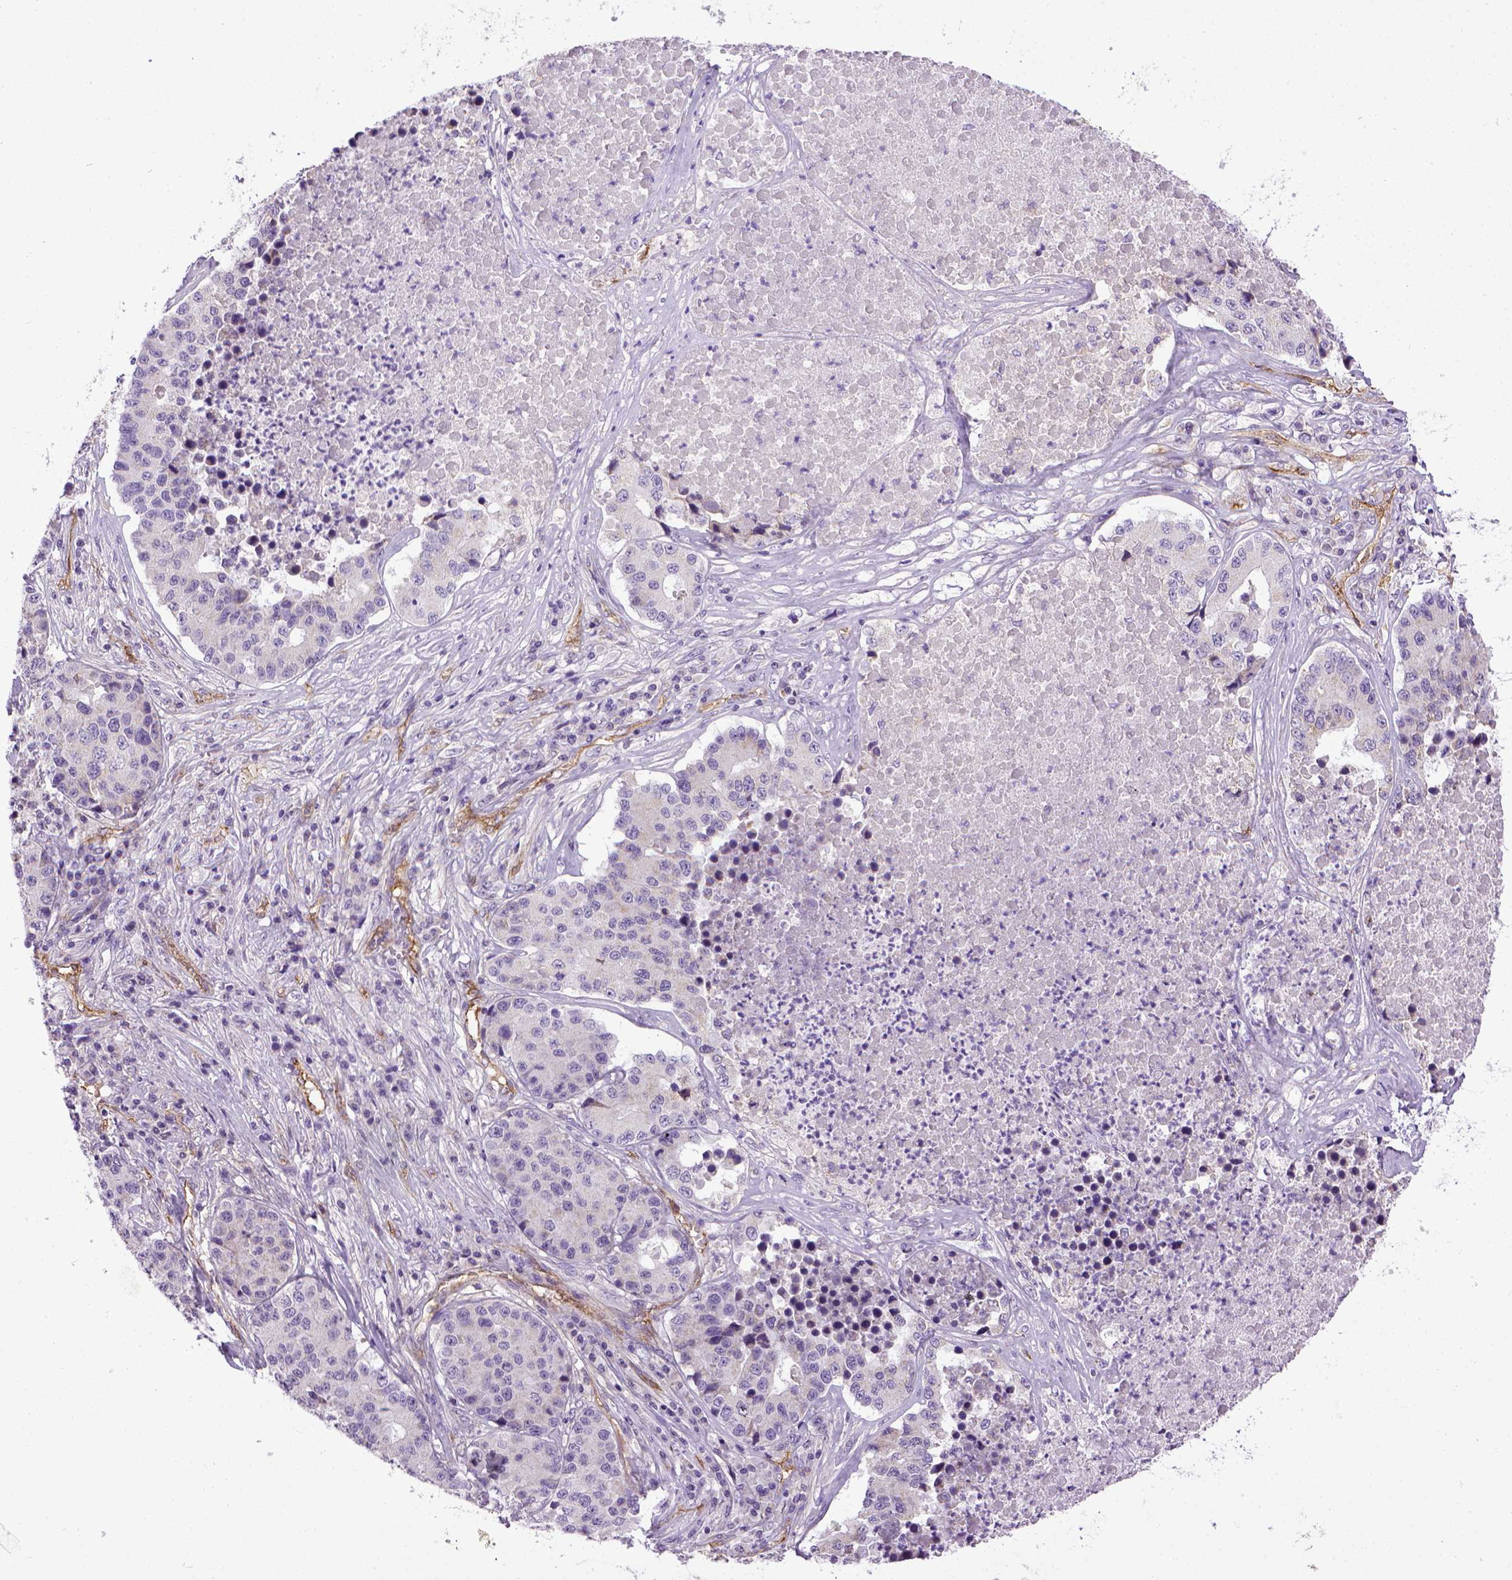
{"staining": {"intensity": "negative", "quantity": "none", "location": "none"}, "tissue": "stomach cancer", "cell_type": "Tumor cells", "image_type": "cancer", "snomed": [{"axis": "morphology", "description": "Adenocarcinoma, NOS"}, {"axis": "topography", "description": "Stomach"}], "caption": "The image demonstrates no staining of tumor cells in adenocarcinoma (stomach). (Brightfield microscopy of DAB immunohistochemistry (IHC) at high magnification).", "gene": "ENG", "patient": {"sex": "male", "age": 71}}